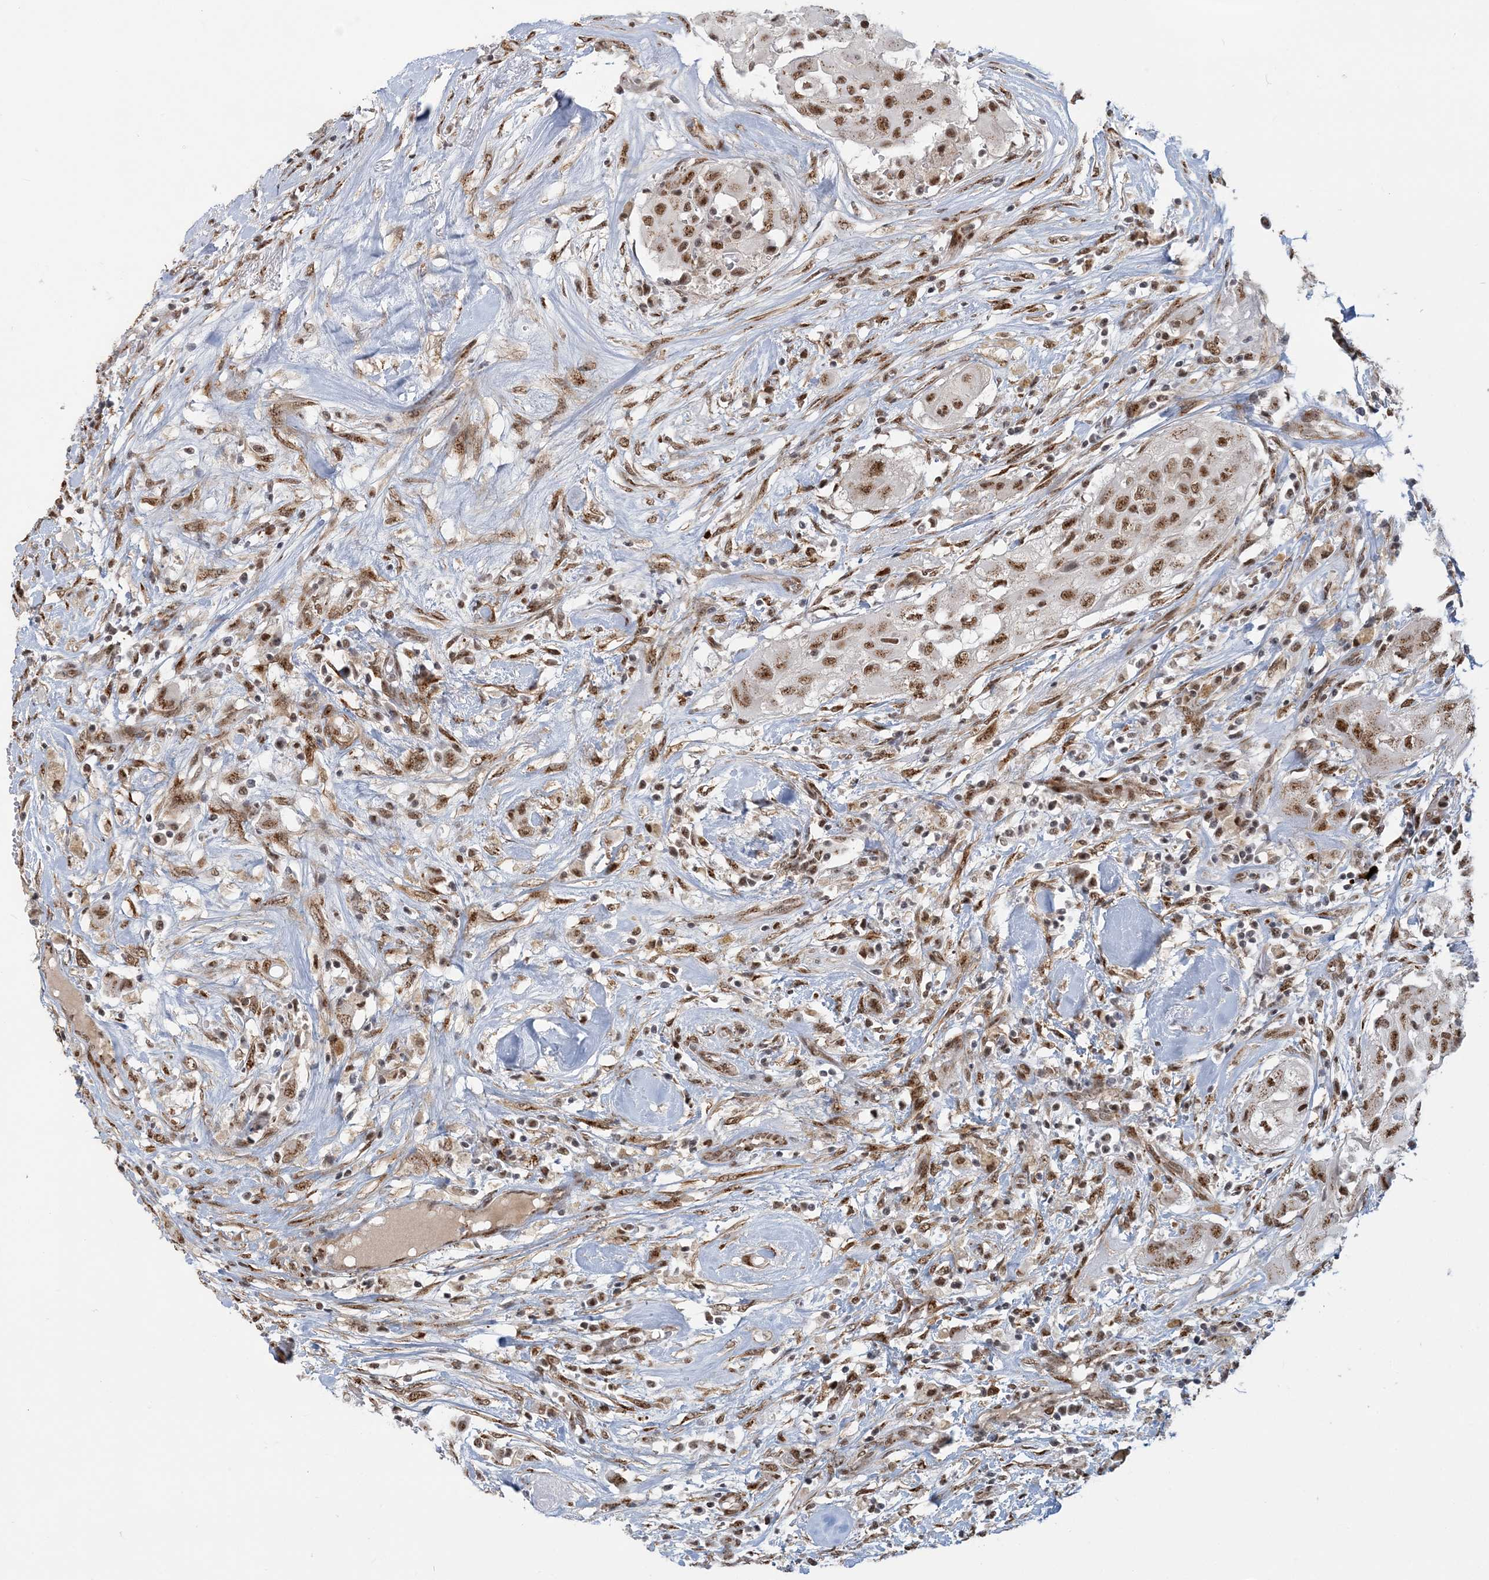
{"staining": {"intensity": "moderate", "quantity": ">75%", "location": "nuclear"}, "tissue": "thyroid cancer", "cell_type": "Tumor cells", "image_type": "cancer", "snomed": [{"axis": "morphology", "description": "Papillary adenocarcinoma, NOS"}, {"axis": "topography", "description": "Thyroid gland"}], "caption": "Protein analysis of thyroid papillary adenocarcinoma tissue exhibits moderate nuclear expression in approximately >75% of tumor cells.", "gene": "PLRG1", "patient": {"sex": "female", "age": 59}}